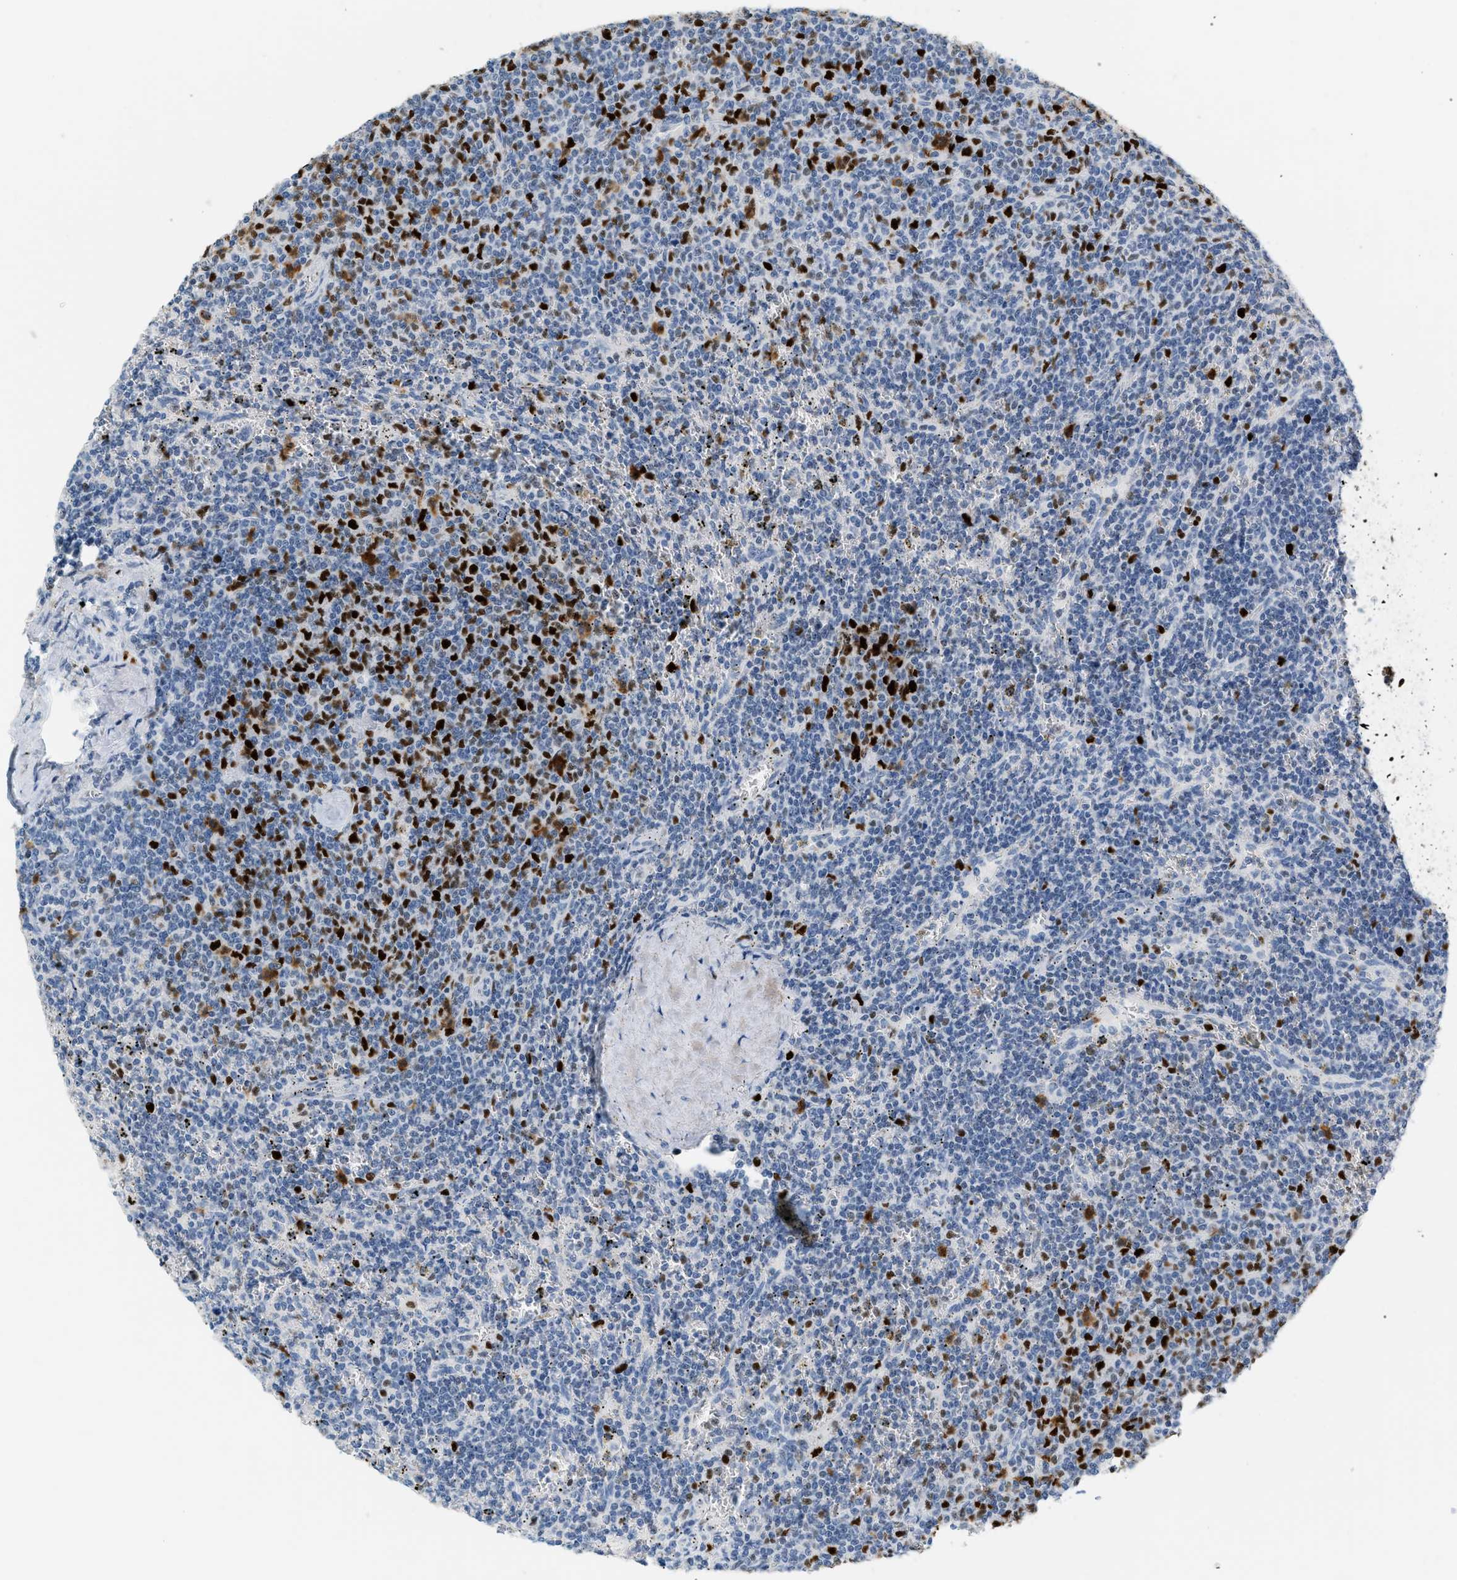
{"staining": {"intensity": "negative", "quantity": "none", "location": "none"}, "tissue": "lymphoma", "cell_type": "Tumor cells", "image_type": "cancer", "snomed": [{"axis": "morphology", "description": "Malignant lymphoma, non-Hodgkin's type, Low grade"}, {"axis": "topography", "description": "Spleen"}], "caption": "DAB (3,3'-diaminobenzidine) immunohistochemical staining of human lymphoma demonstrates no significant expression in tumor cells.", "gene": "MCM7", "patient": {"sex": "female", "age": 50}}